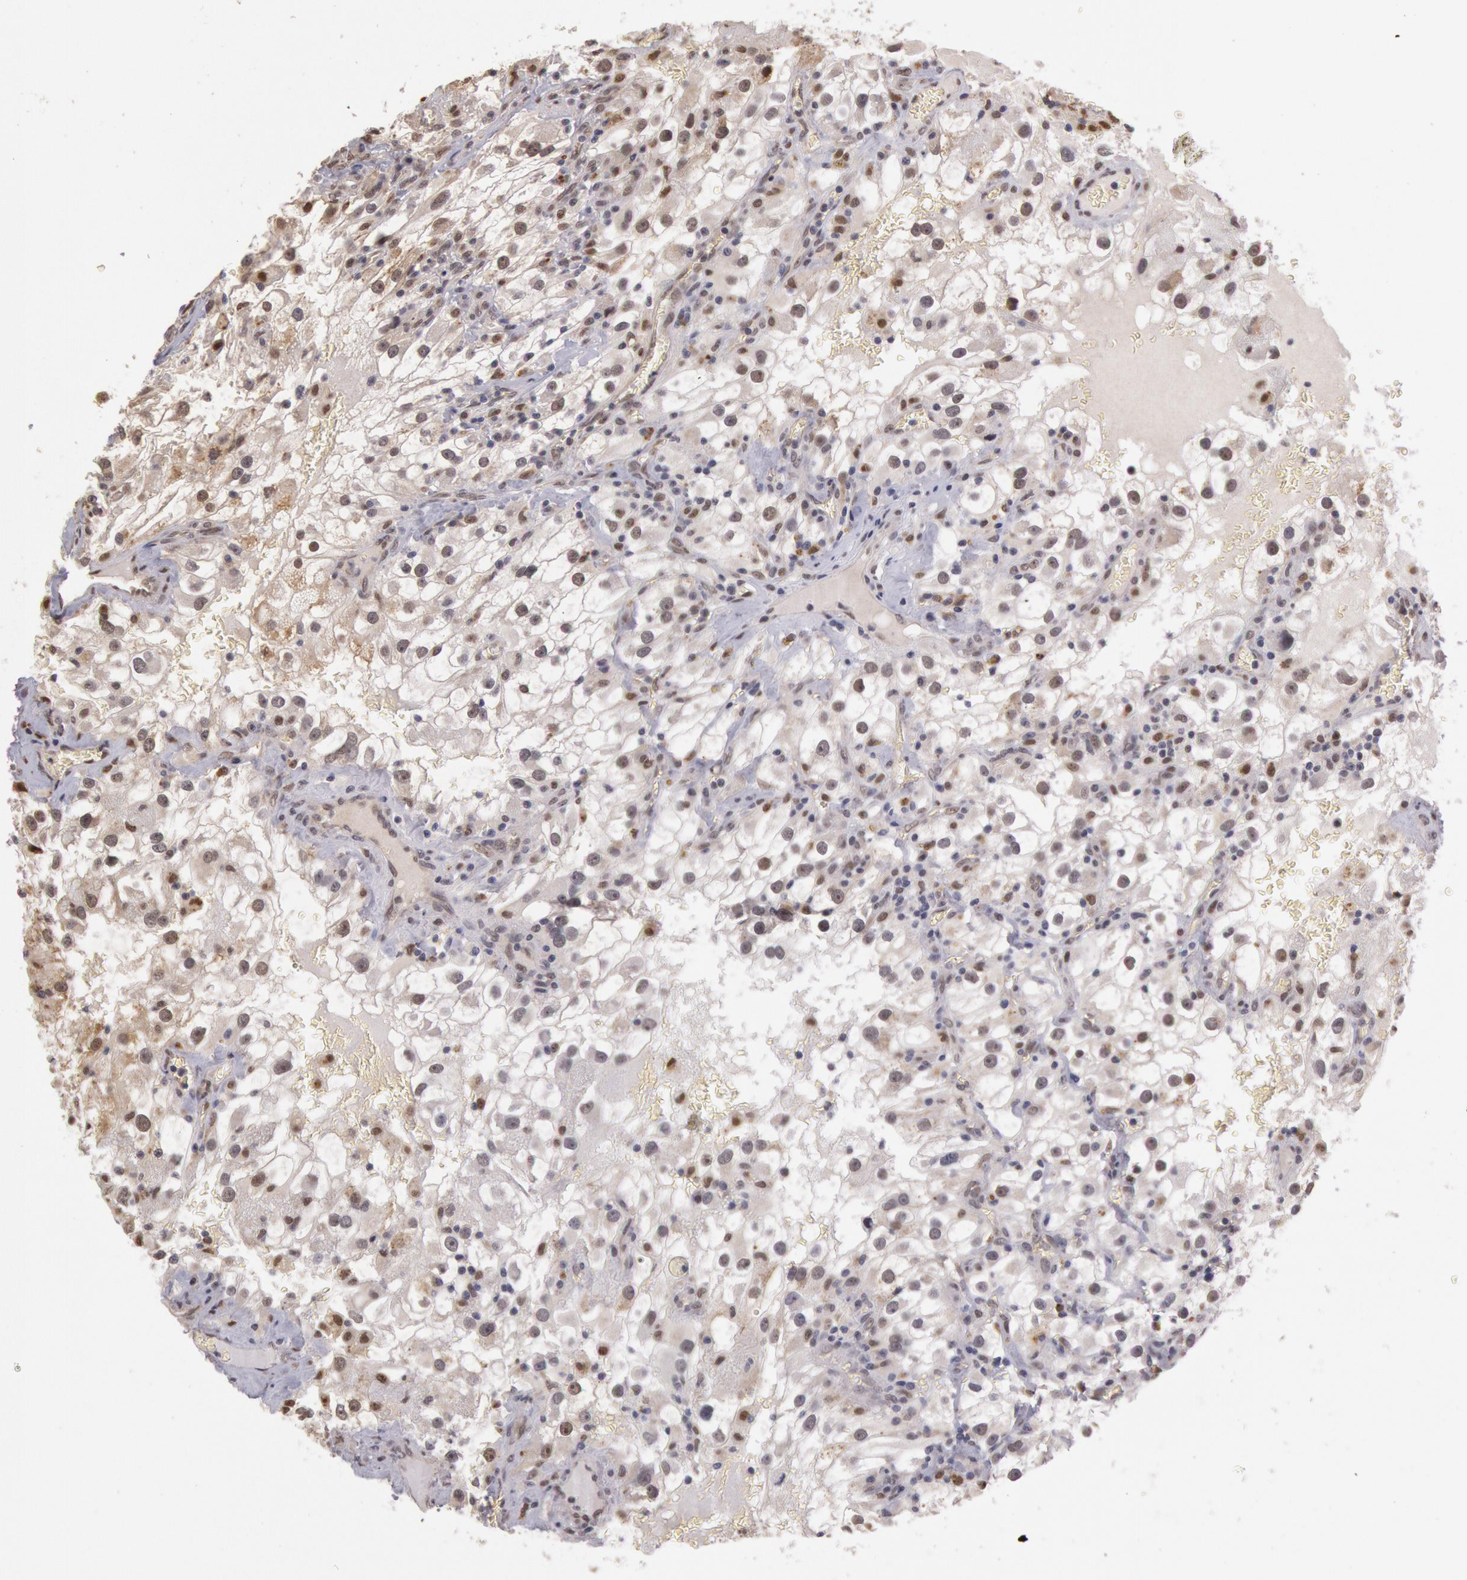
{"staining": {"intensity": "weak", "quantity": "25%-75%", "location": "nuclear"}, "tissue": "renal cancer", "cell_type": "Tumor cells", "image_type": "cancer", "snomed": [{"axis": "morphology", "description": "Adenocarcinoma, NOS"}, {"axis": "topography", "description": "Kidney"}], "caption": "A brown stain highlights weak nuclear staining of a protein in adenocarcinoma (renal) tumor cells.", "gene": "LIG4", "patient": {"sex": "female", "age": 52}}